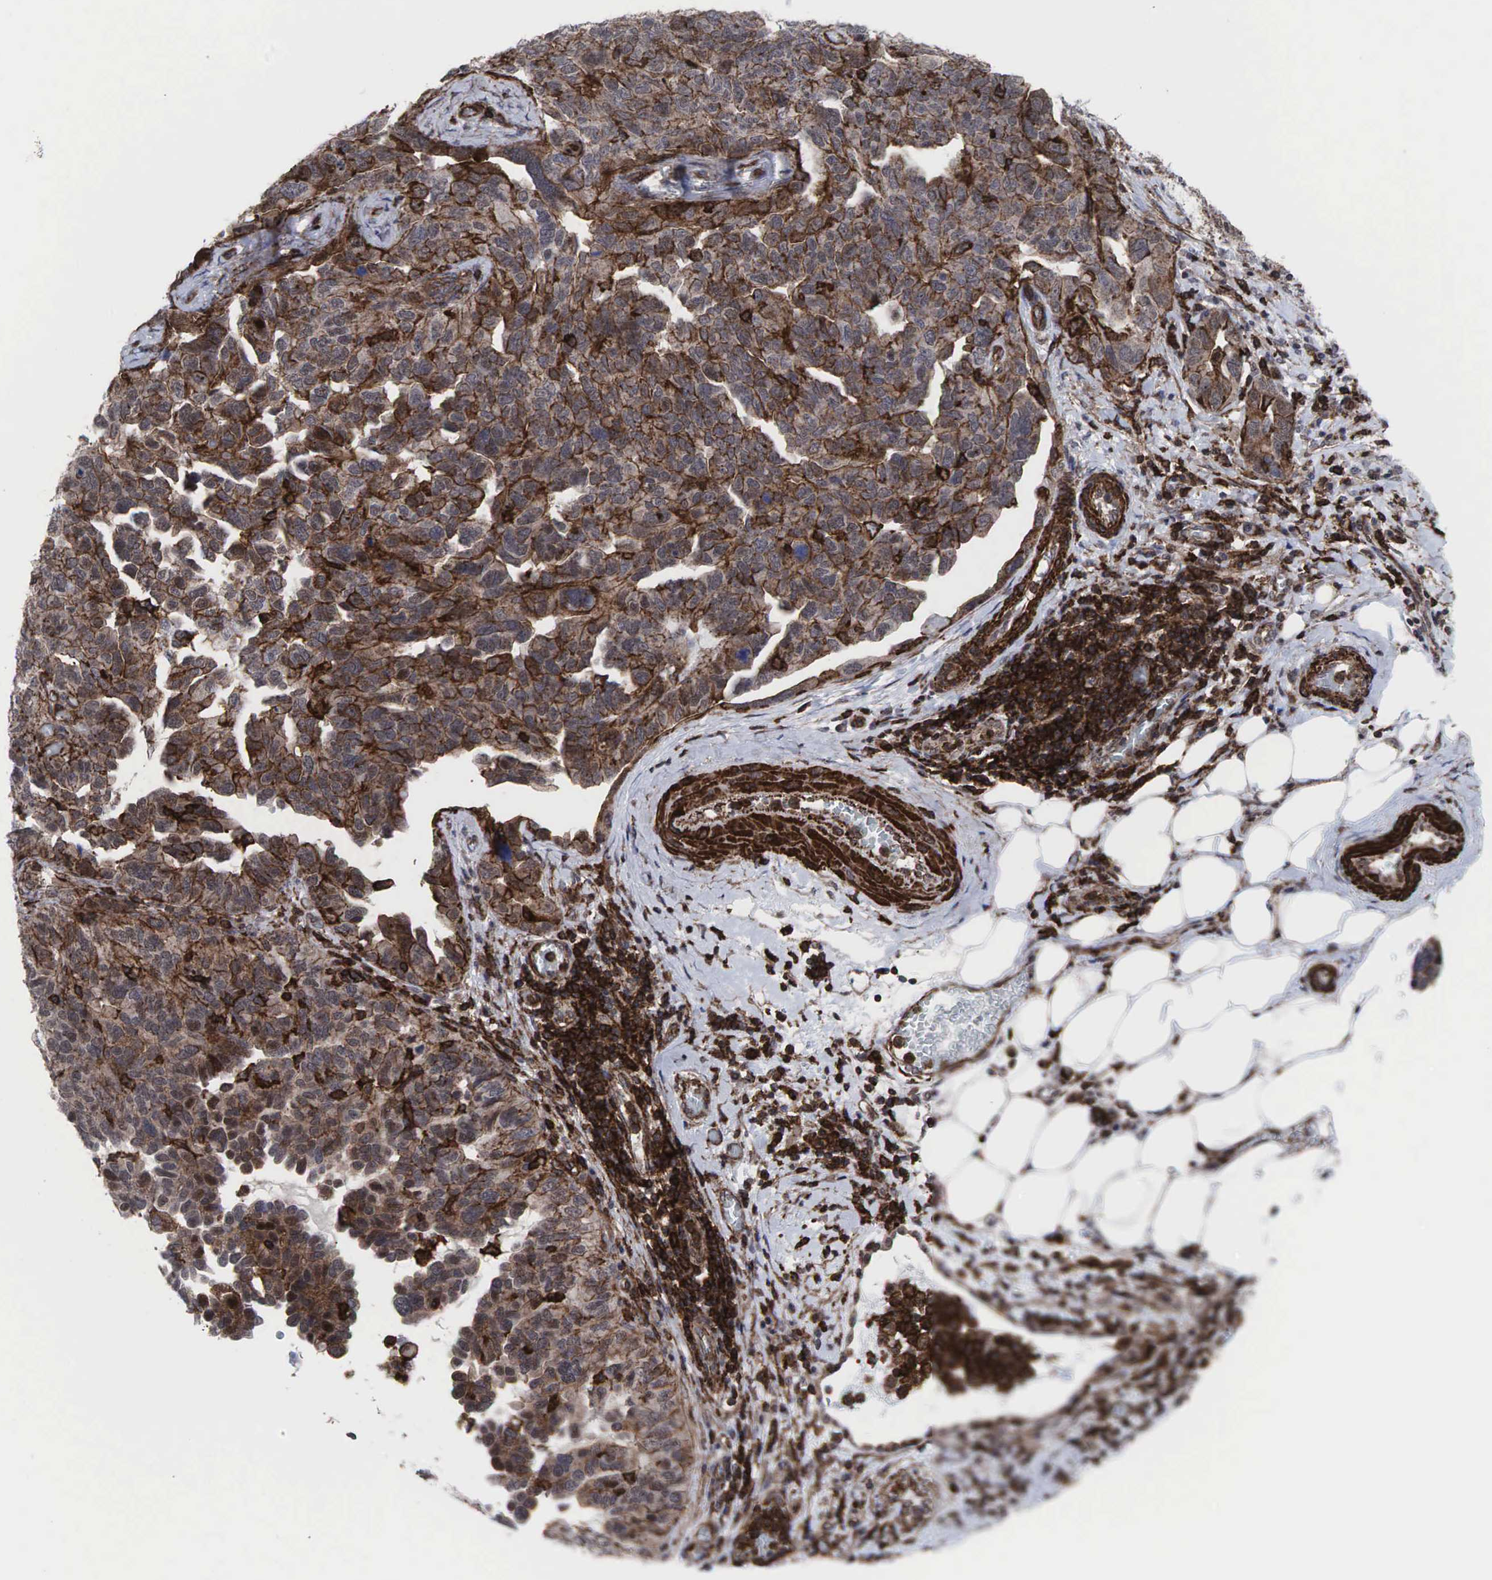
{"staining": {"intensity": "moderate", "quantity": ">75%", "location": "cytoplasmic/membranous"}, "tissue": "ovarian cancer", "cell_type": "Tumor cells", "image_type": "cancer", "snomed": [{"axis": "morphology", "description": "Cystadenocarcinoma, serous, NOS"}, {"axis": "topography", "description": "Ovary"}], "caption": "About >75% of tumor cells in human ovarian cancer (serous cystadenocarcinoma) reveal moderate cytoplasmic/membranous protein positivity as visualized by brown immunohistochemical staining.", "gene": "GPRASP1", "patient": {"sex": "female", "age": 64}}